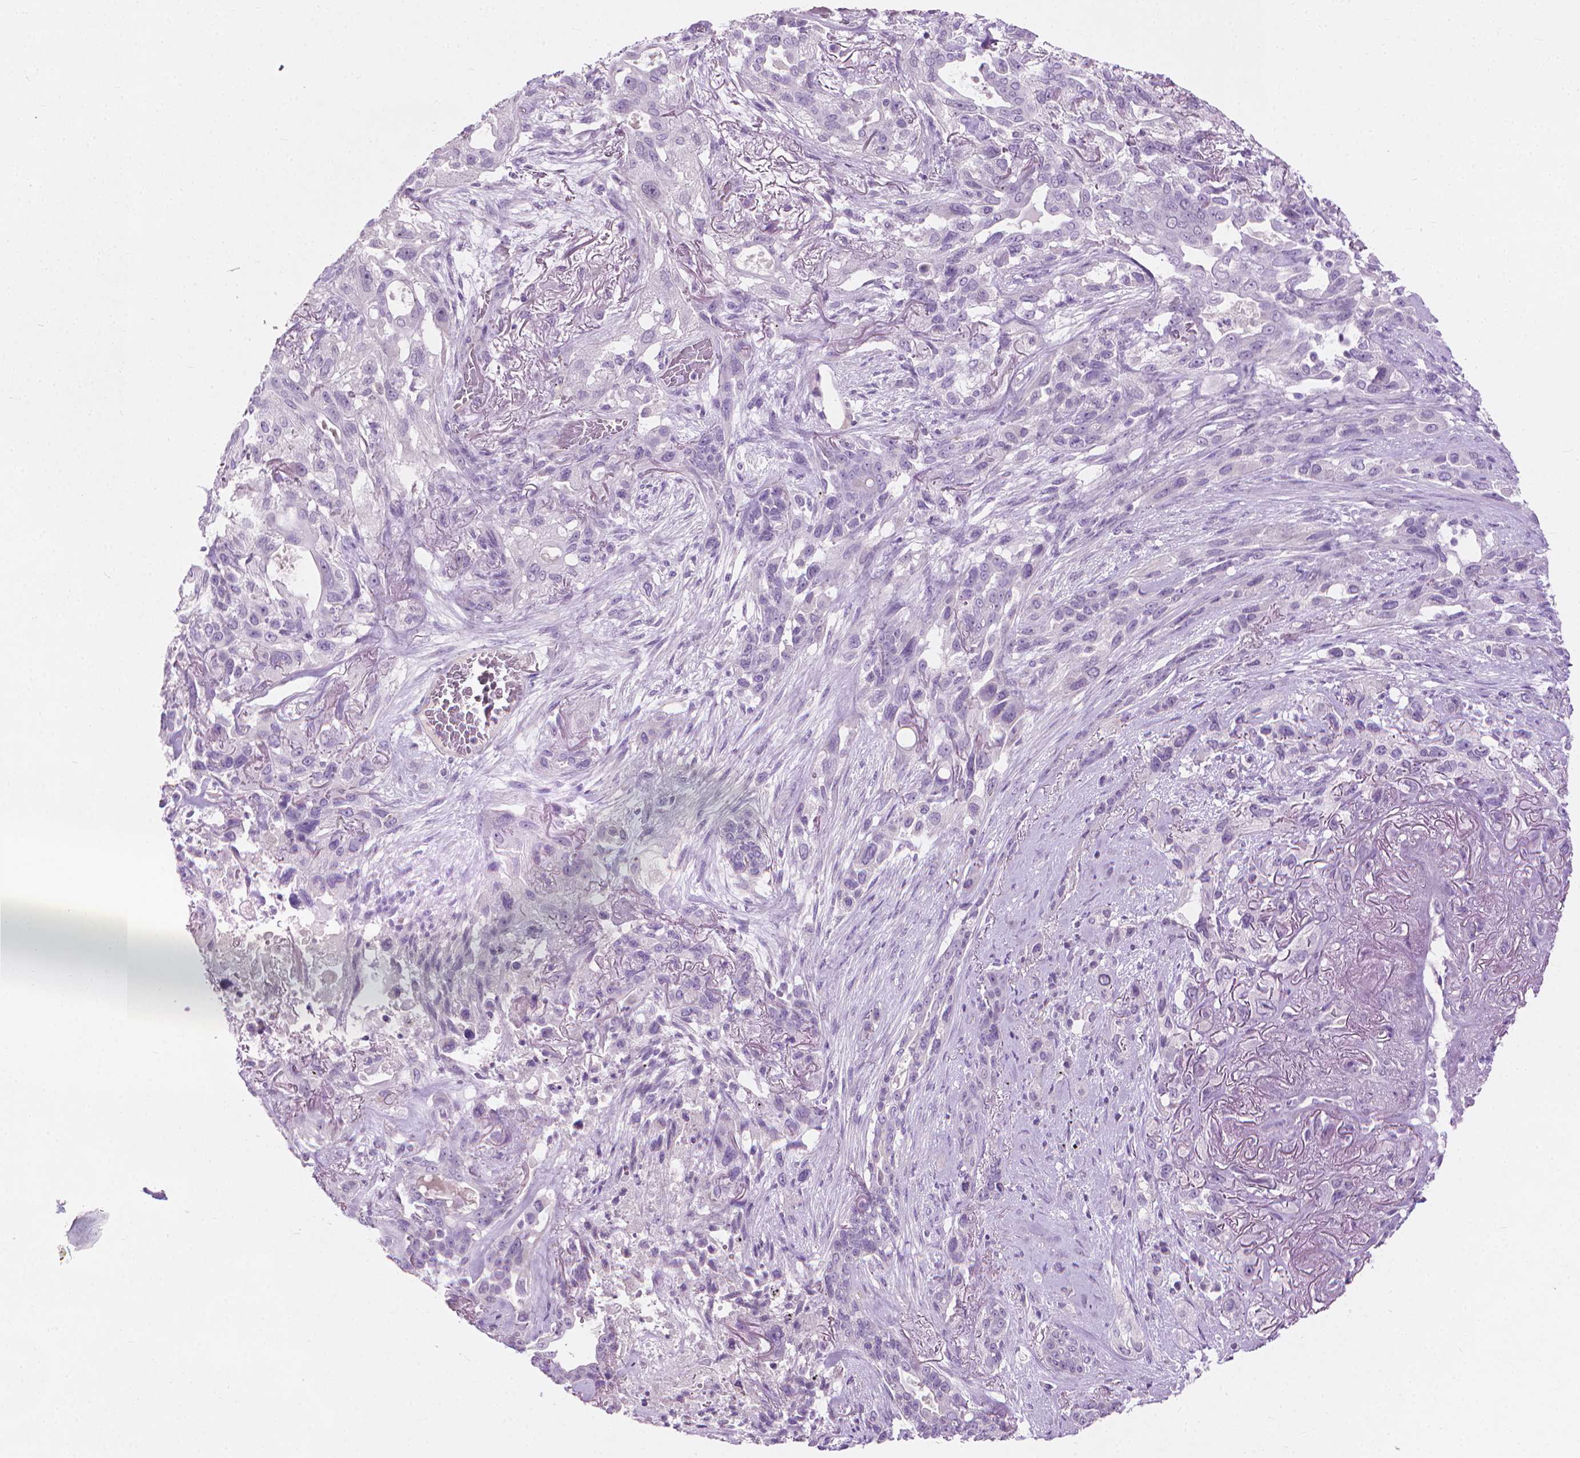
{"staining": {"intensity": "negative", "quantity": "none", "location": "none"}, "tissue": "lung cancer", "cell_type": "Tumor cells", "image_type": "cancer", "snomed": [{"axis": "morphology", "description": "Squamous cell carcinoma, NOS"}, {"axis": "topography", "description": "Lung"}], "caption": "Immunohistochemistry (IHC) image of squamous cell carcinoma (lung) stained for a protein (brown), which reveals no positivity in tumor cells. (Stains: DAB (3,3'-diaminobenzidine) IHC with hematoxylin counter stain, Microscopy: brightfield microscopy at high magnification).", "gene": "KRT73", "patient": {"sex": "female", "age": 70}}